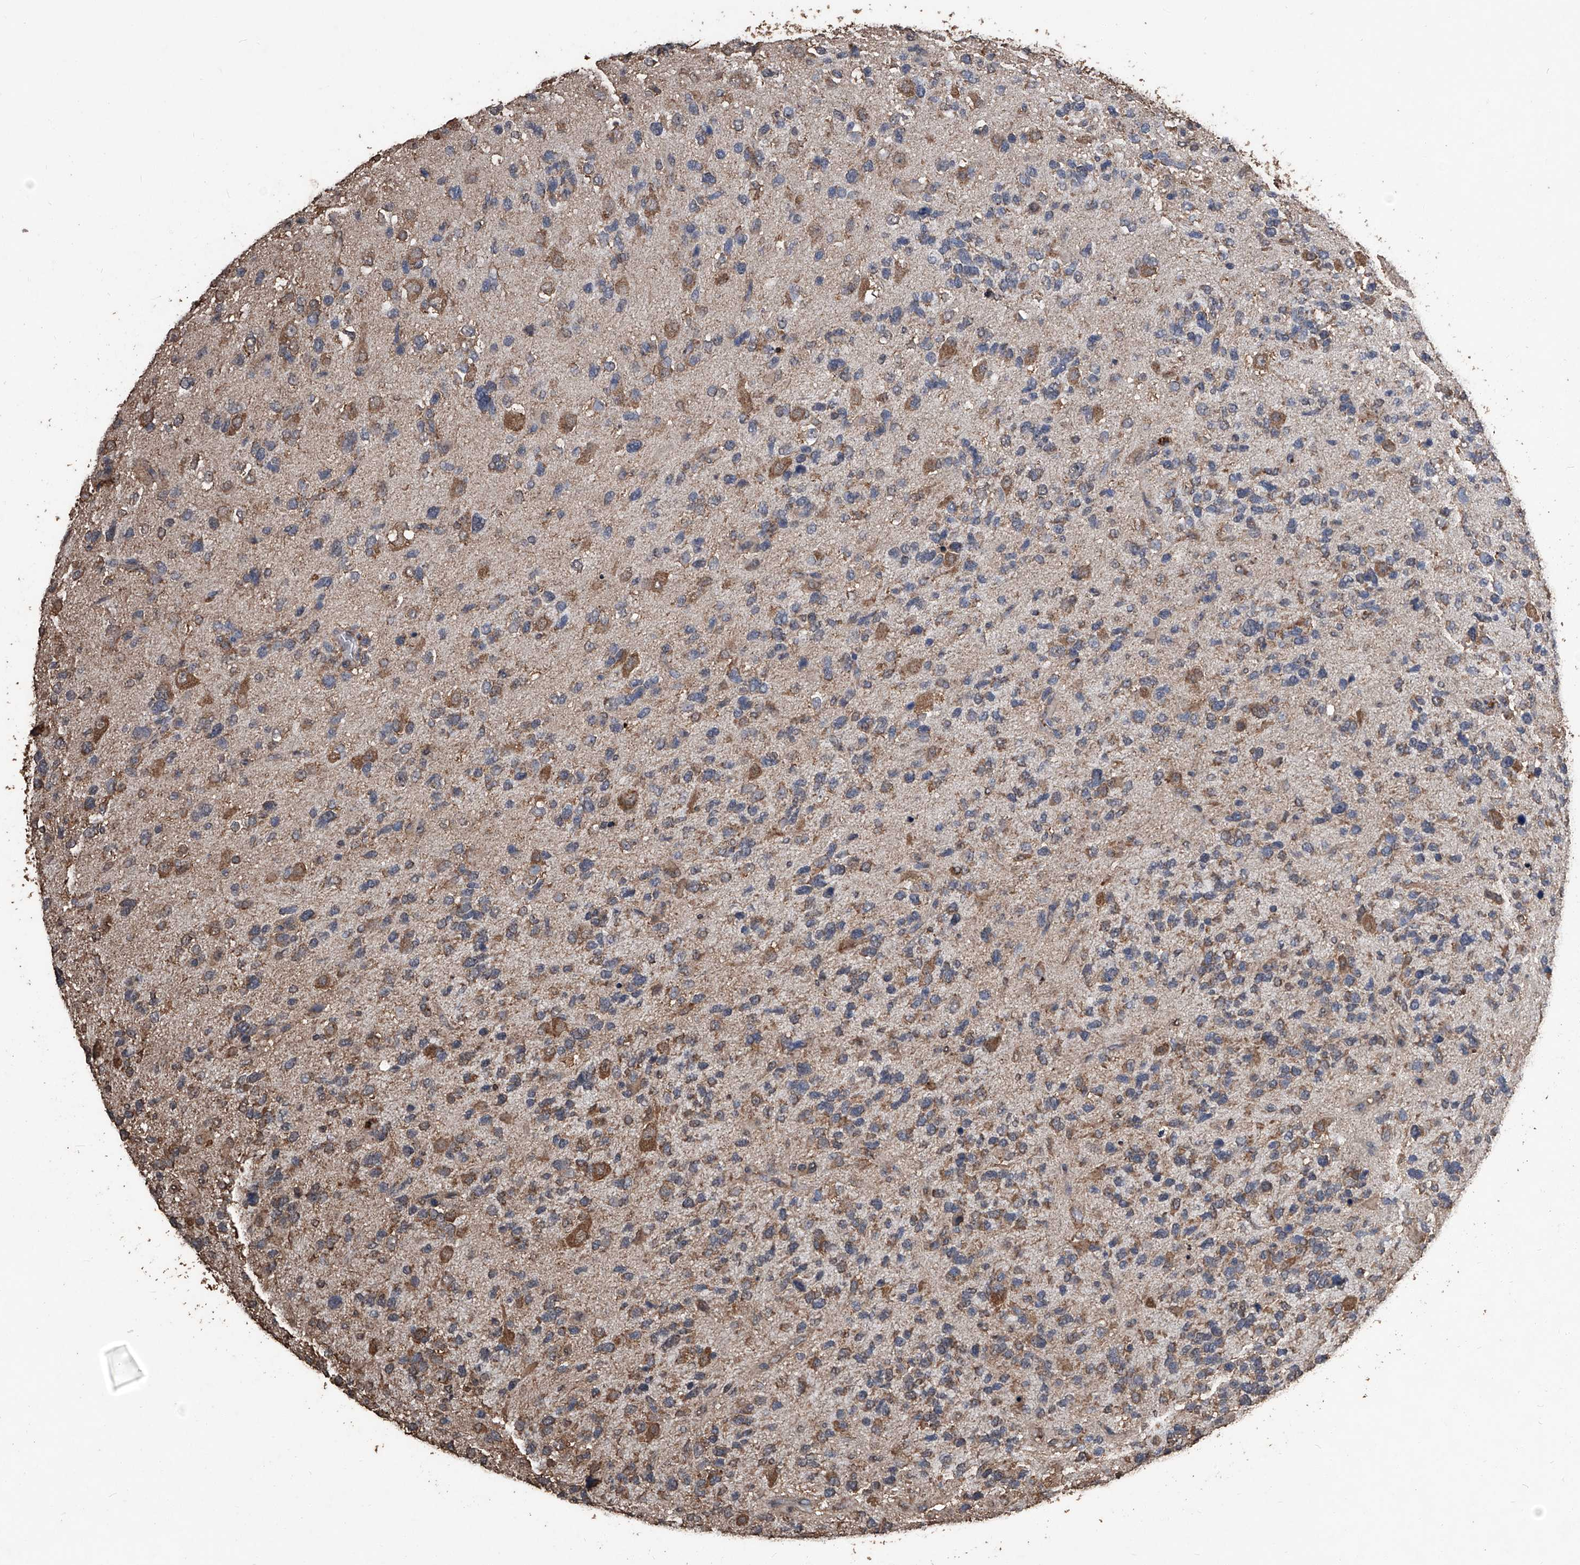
{"staining": {"intensity": "moderate", "quantity": ">75%", "location": "cytoplasmic/membranous"}, "tissue": "glioma", "cell_type": "Tumor cells", "image_type": "cancer", "snomed": [{"axis": "morphology", "description": "Glioma, malignant, High grade"}, {"axis": "topography", "description": "Brain"}], "caption": "About >75% of tumor cells in human glioma display moderate cytoplasmic/membranous protein expression as visualized by brown immunohistochemical staining.", "gene": "STARD7", "patient": {"sex": "female", "age": 58}}